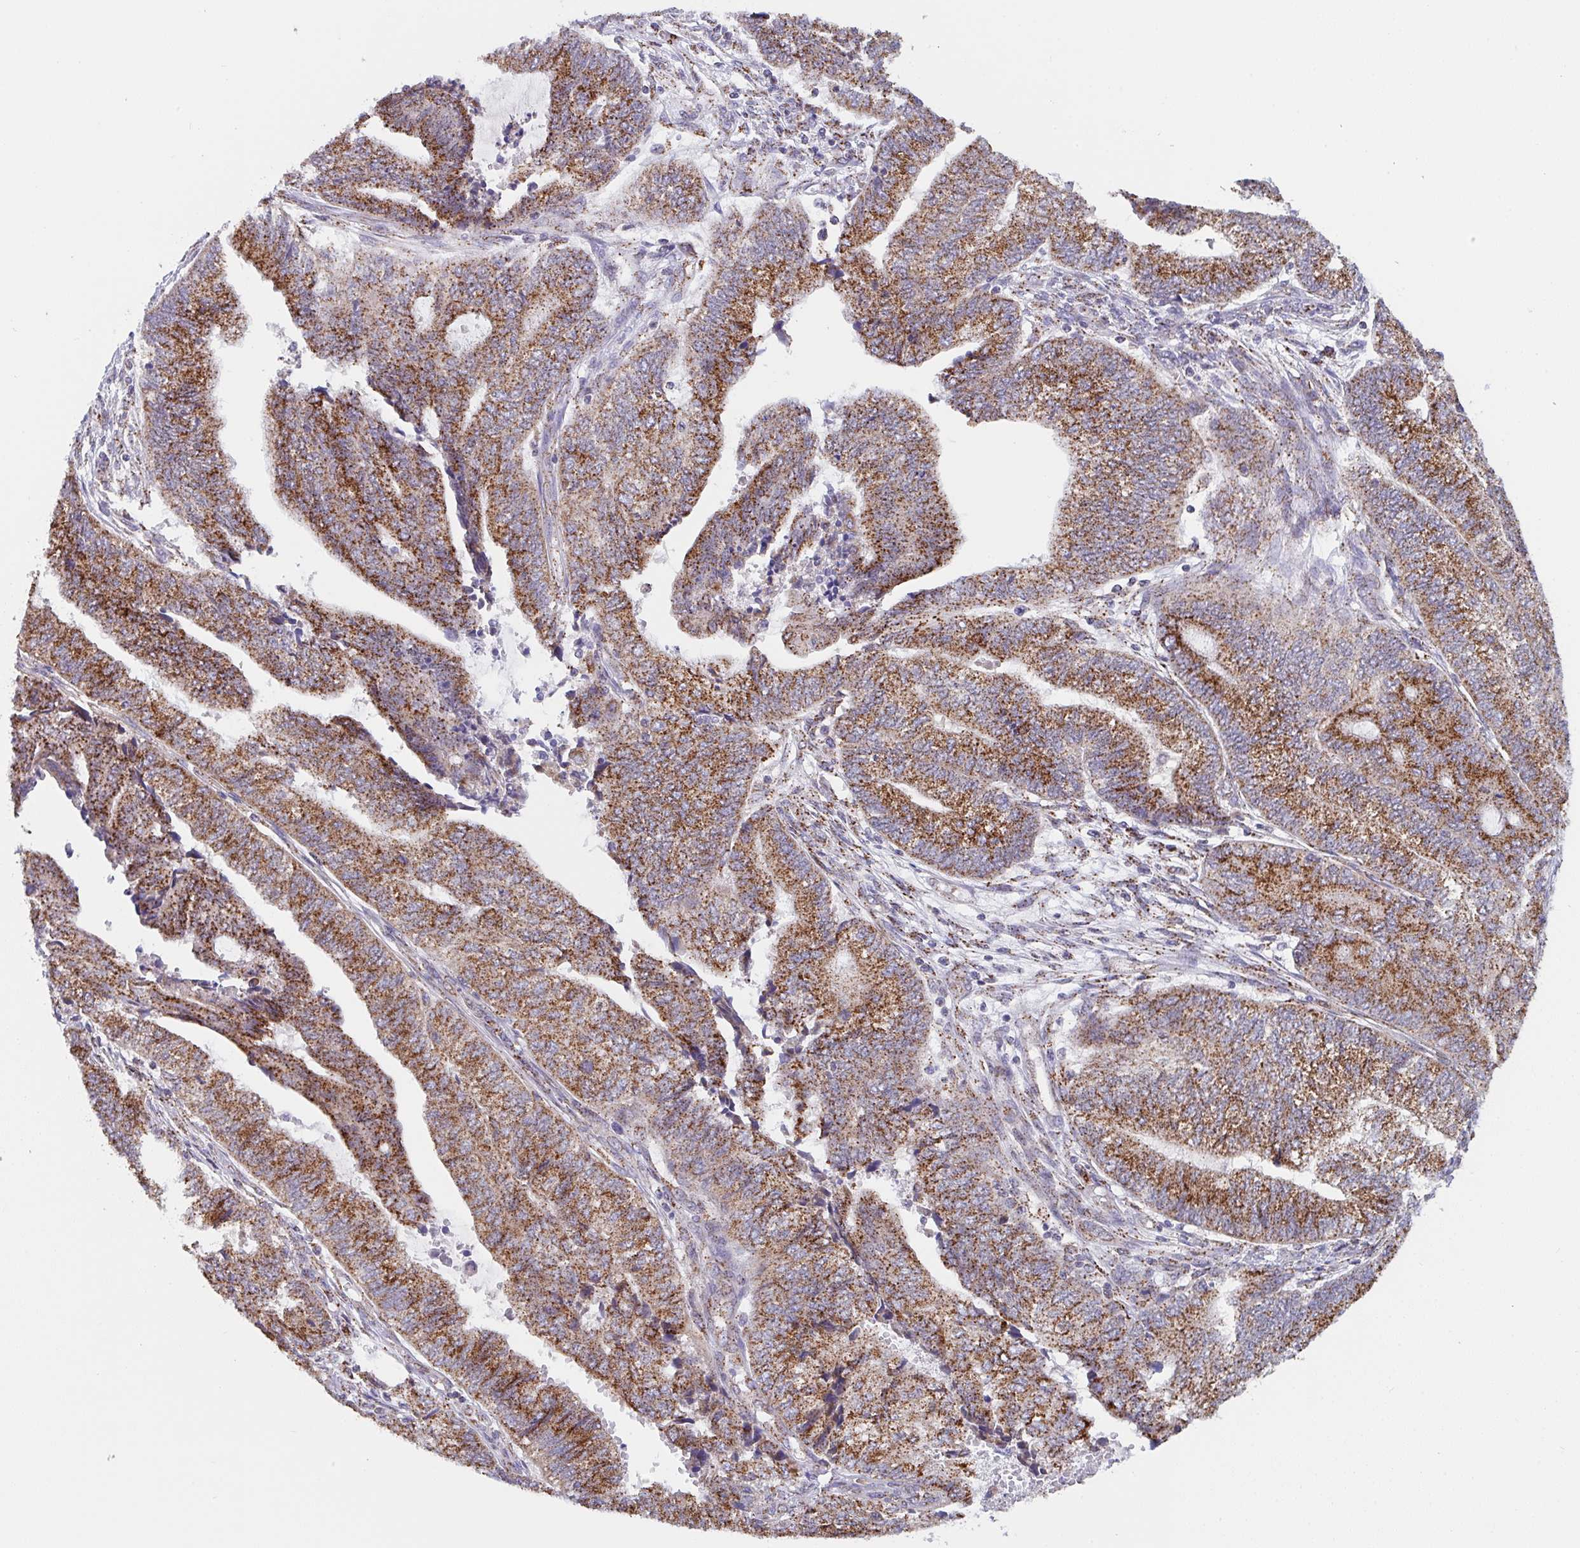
{"staining": {"intensity": "strong", "quantity": ">75%", "location": "cytoplasmic/membranous"}, "tissue": "endometrial cancer", "cell_type": "Tumor cells", "image_type": "cancer", "snomed": [{"axis": "morphology", "description": "Adenocarcinoma, NOS"}, {"axis": "topography", "description": "Uterus"}, {"axis": "topography", "description": "Endometrium"}], "caption": "Immunohistochemistry (IHC) histopathology image of neoplastic tissue: human endometrial adenocarcinoma stained using immunohistochemistry (IHC) displays high levels of strong protein expression localized specifically in the cytoplasmic/membranous of tumor cells, appearing as a cytoplasmic/membranous brown color.", "gene": "PROSER3", "patient": {"sex": "female", "age": 70}}